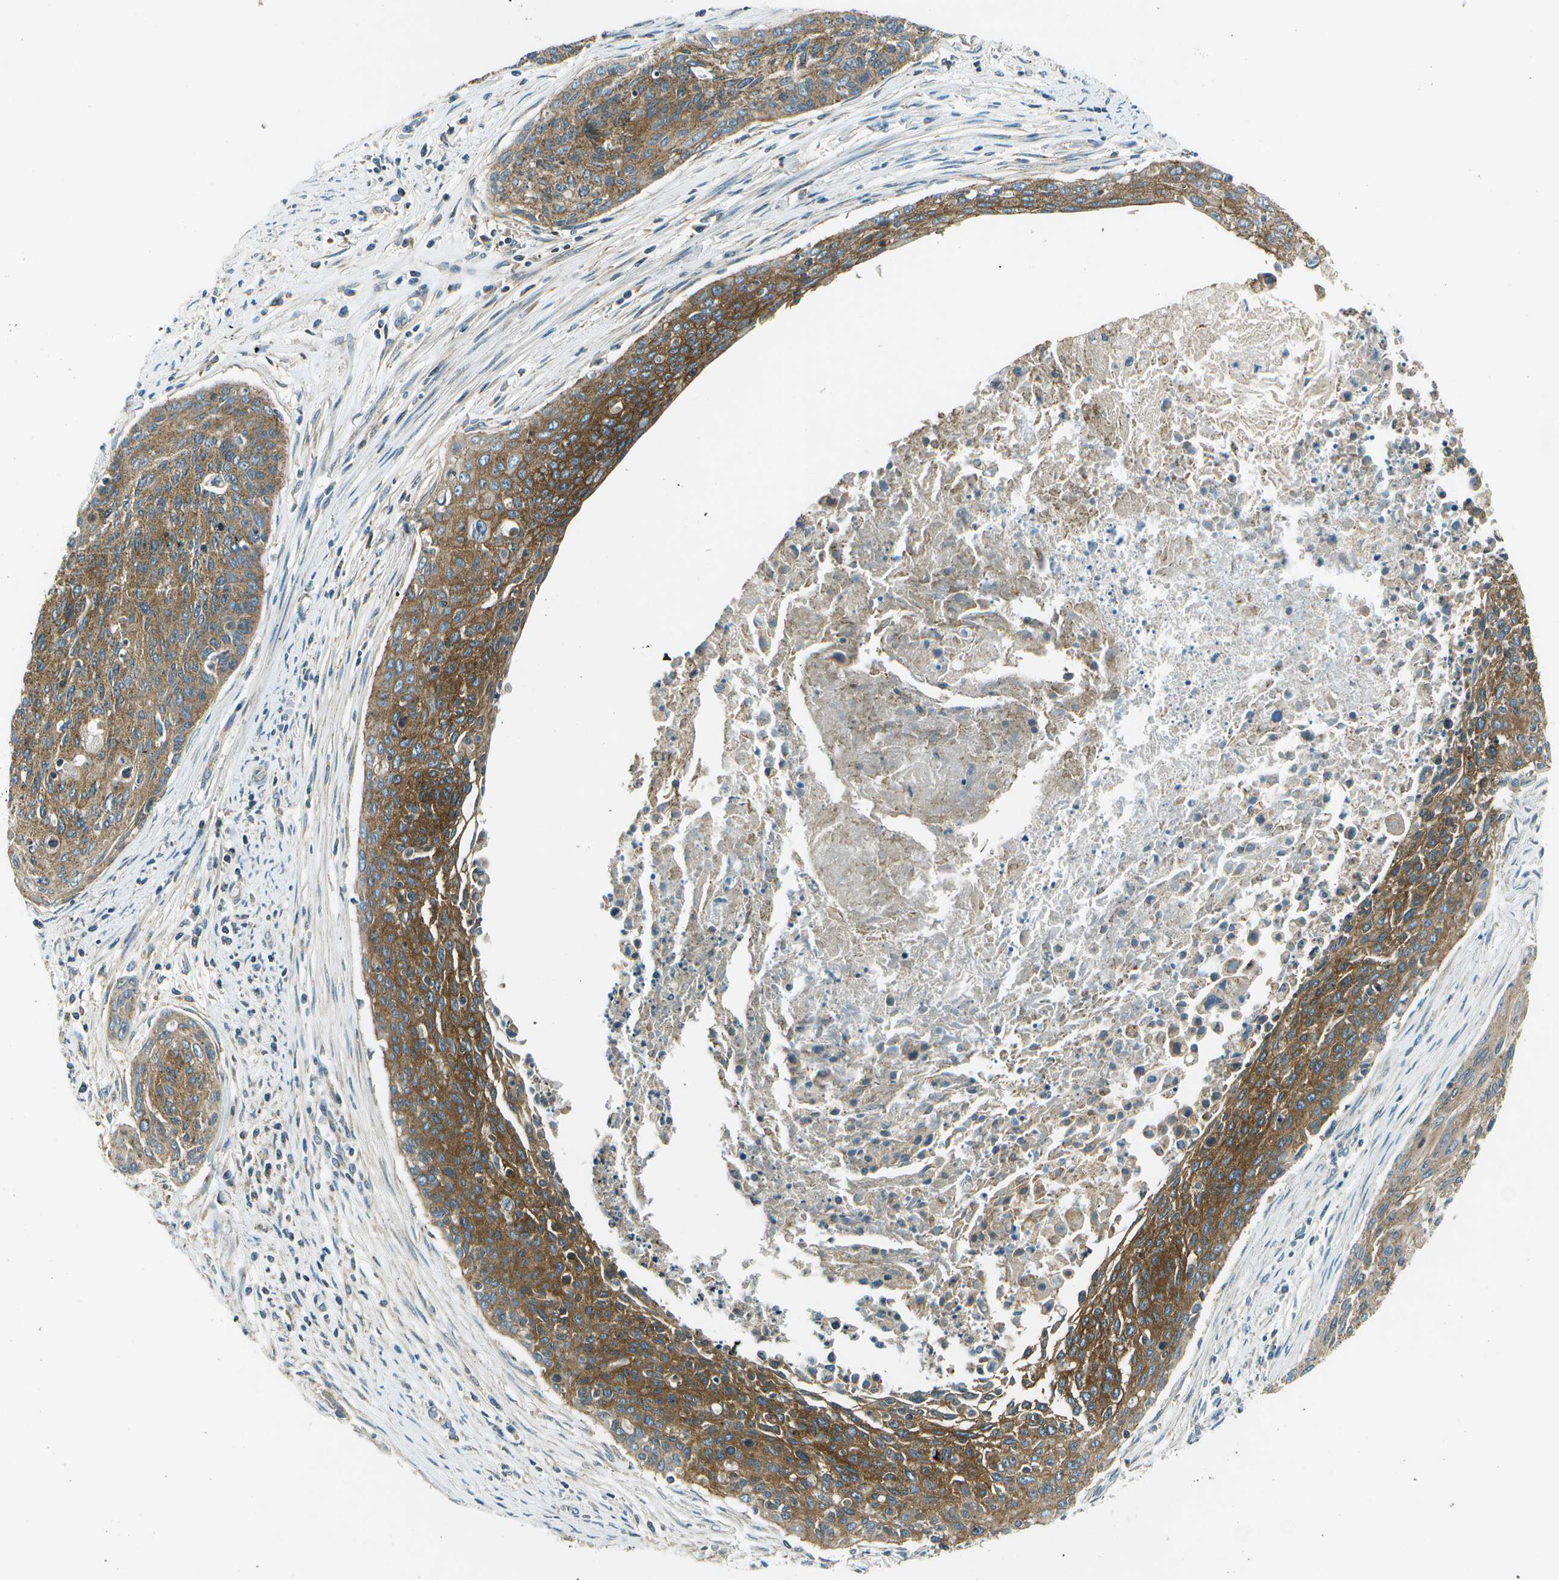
{"staining": {"intensity": "strong", "quantity": ">75%", "location": "cytoplasmic/membranous"}, "tissue": "cervical cancer", "cell_type": "Tumor cells", "image_type": "cancer", "snomed": [{"axis": "morphology", "description": "Squamous cell carcinoma, NOS"}, {"axis": "topography", "description": "Cervix"}], "caption": "This is a histology image of IHC staining of cervical cancer, which shows strong staining in the cytoplasmic/membranous of tumor cells.", "gene": "TMEM51", "patient": {"sex": "female", "age": 55}}